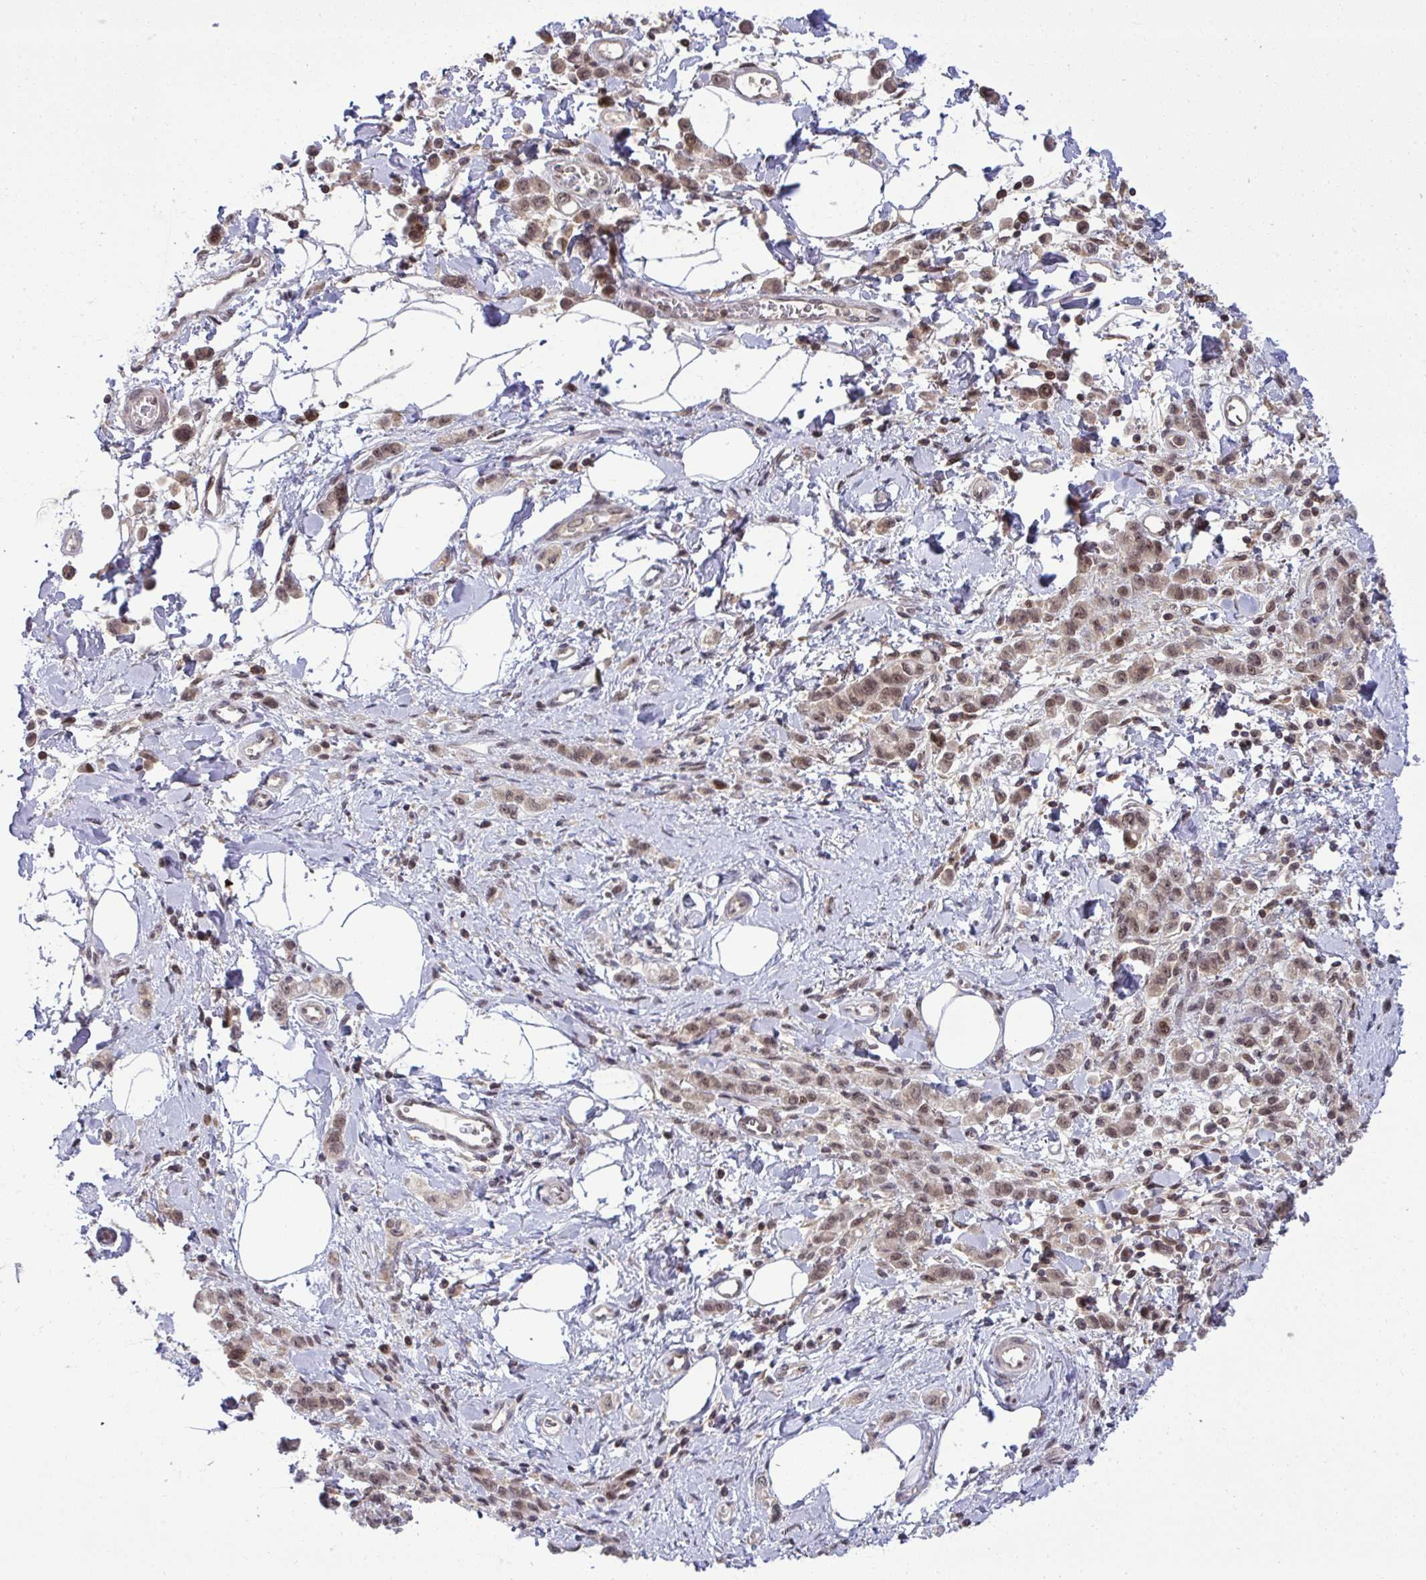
{"staining": {"intensity": "moderate", "quantity": "25%-75%", "location": "nuclear"}, "tissue": "stomach cancer", "cell_type": "Tumor cells", "image_type": "cancer", "snomed": [{"axis": "morphology", "description": "Adenocarcinoma, NOS"}, {"axis": "topography", "description": "Stomach"}], "caption": "DAB (3,3'-diaminobenzidine) immunohistochemical staining of stomach adenocarcinoma shows moderate nuclear protein staining in approximately 25%-75% of tumor cells.", "gene": "KLF2", "patient": {"sex": "male", "age": 77}}